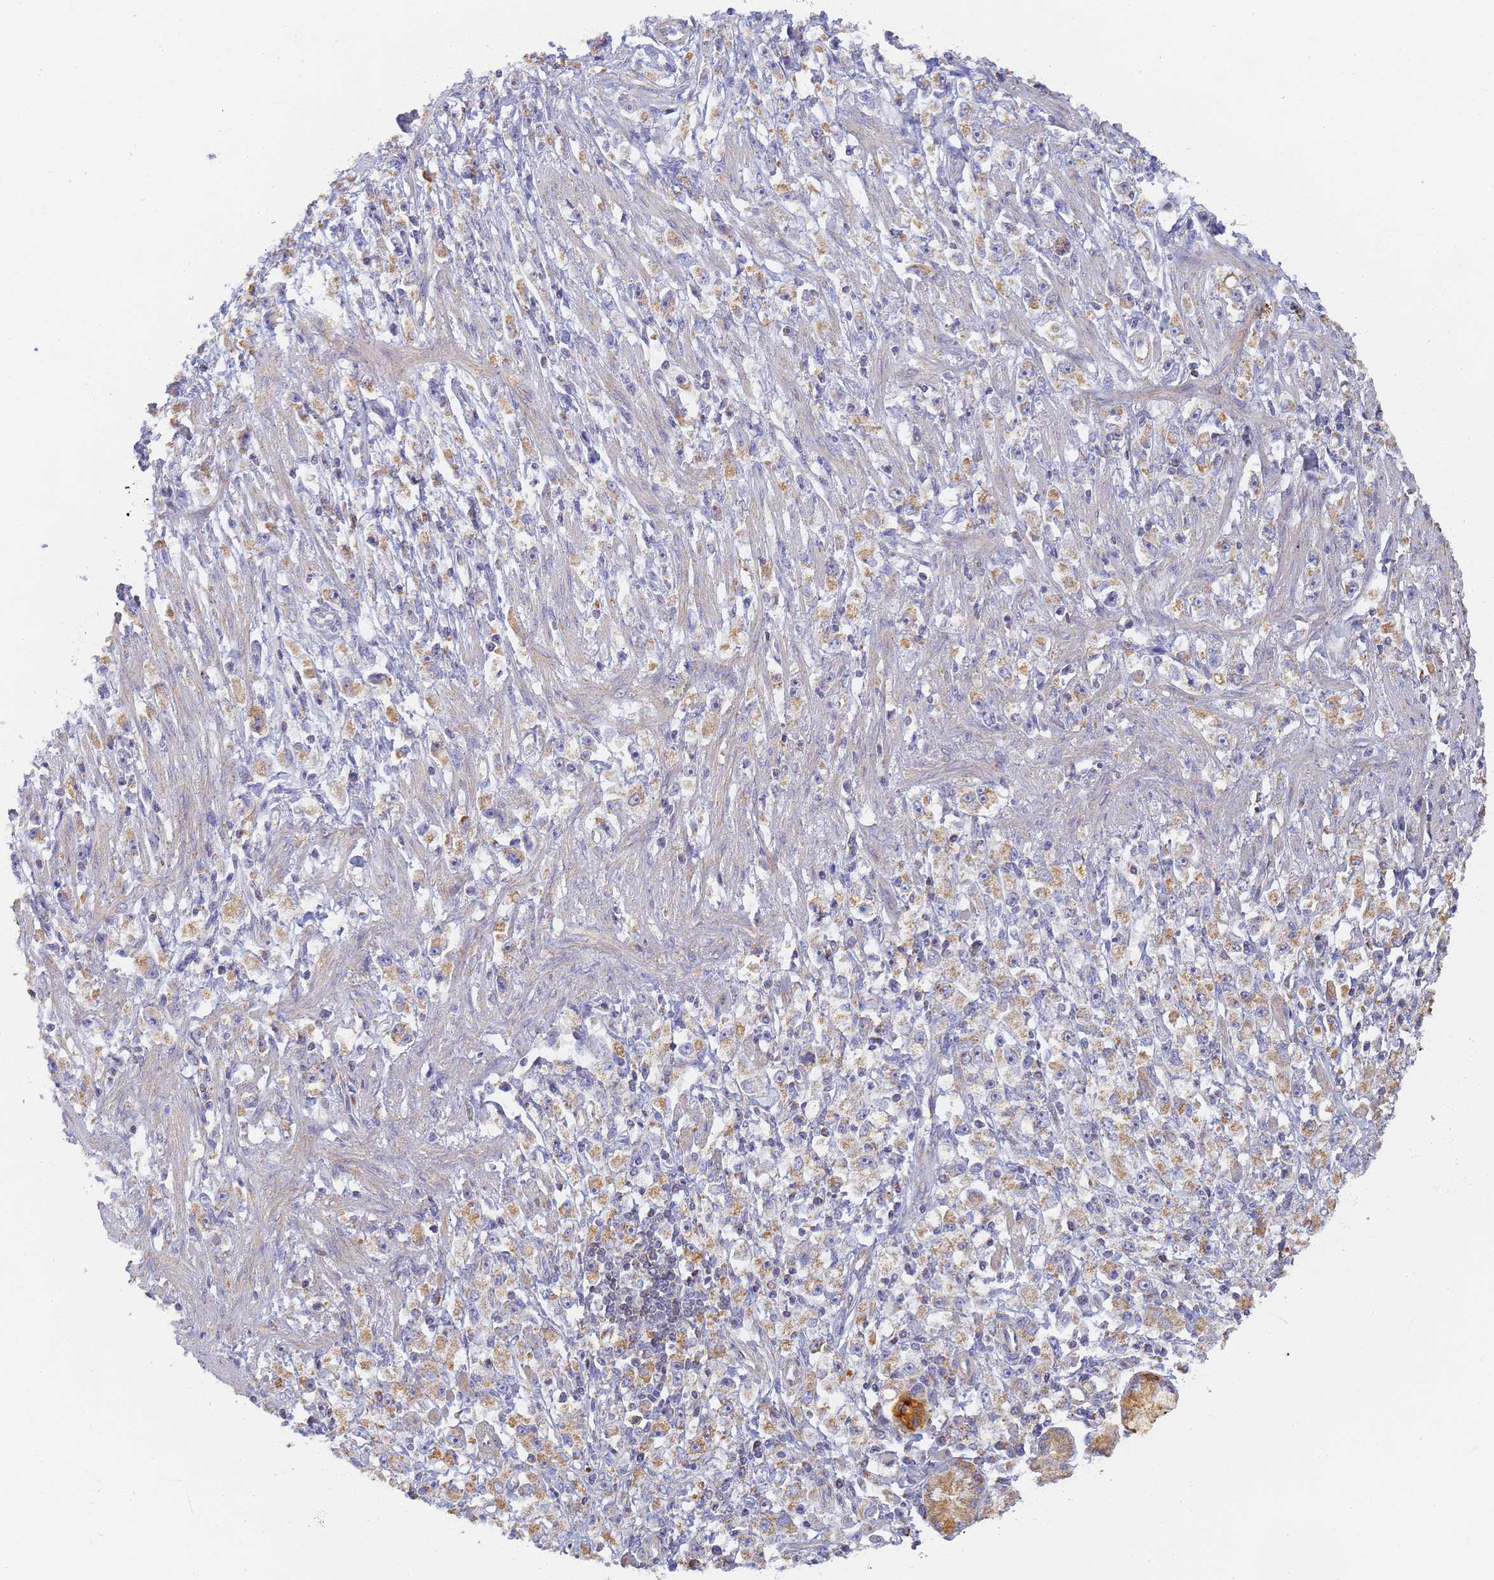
{"staining": {"intensity": "moderate", "quantity": ">75%", "location": "cytoplasmic/membranous"}, "tissue": "stomach cancer", "cell_type": "Tumor cells", "image_type": "cancer", "snomed": [{"axis": "morphology", "description": "Adenocarcinoma, NOS"}, {"axis": "topography", "description": "Stomach"}], "caption": "An image of stomach adenocarcinoma stained for a protein demonstrates moderate cytoplasmic/membranous brown staining in tumor cells. (IHC, brightfield microscopy, high magnification).", "gene": "UTP23", "patient": {"sex": "female", "age": 59}}